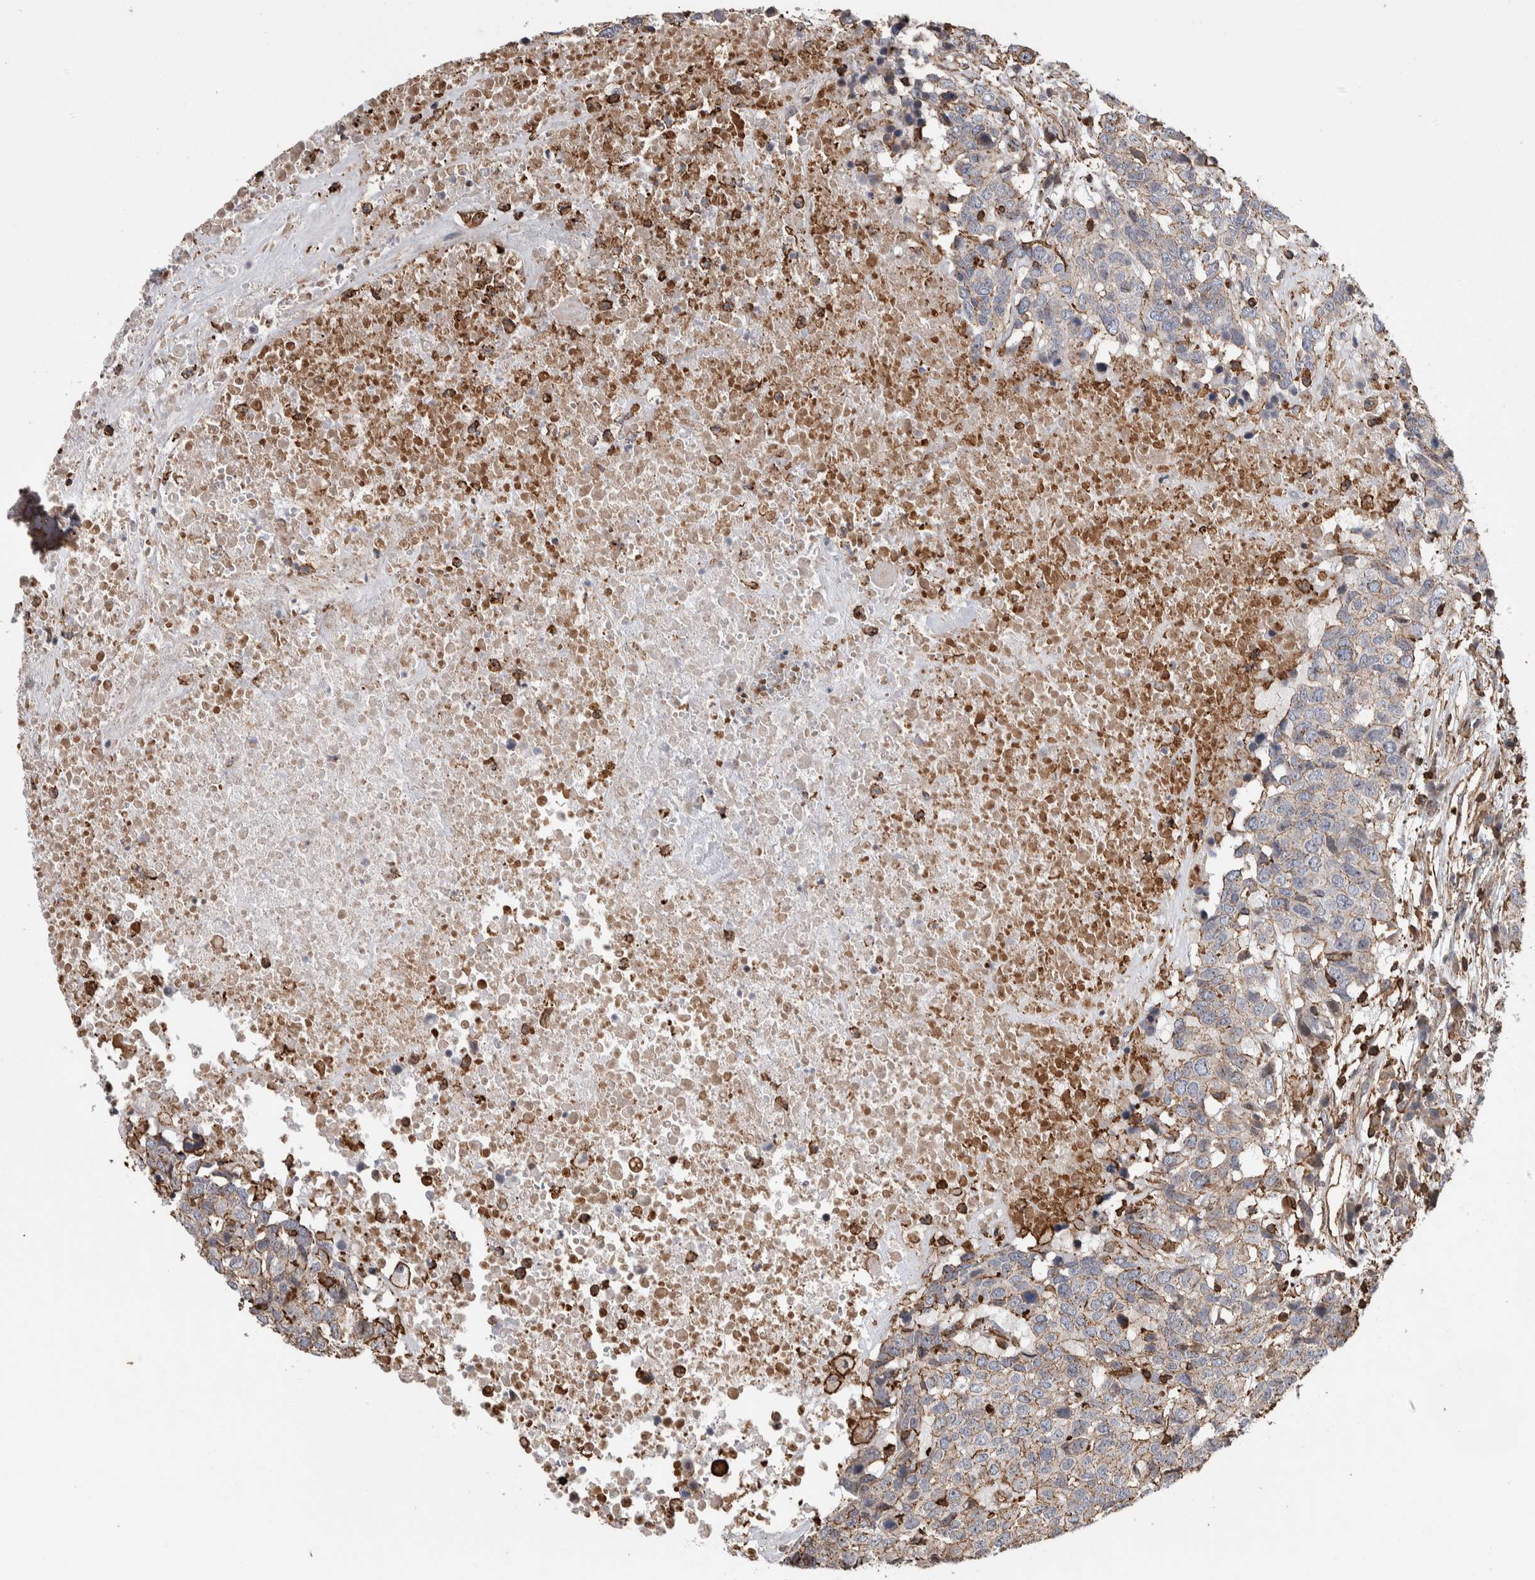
{"staining": {"intensity": "weak", "quantity": "<25%", "location": "cytoplasmic/membranous"}, "tissue": "head and neck cancer", "cell_type": "Tumor cells", "image_type": "cancer", "snomed": [{"axis": "morphology", "description": "Squamous cell carcinoma, NOS"}, {"axis": "topography", "description": "Head-Neck"}], "caption": "Immunohistochemistry (IHC) histopathology image of neoplastic tissue: human head and neck cancer (squamous cell carcinoma) stained with DAB reveals no significant protein positivity in tumor cells.", "gene": "ENPP2", "patient": {"sex": "male", "age": 66}}